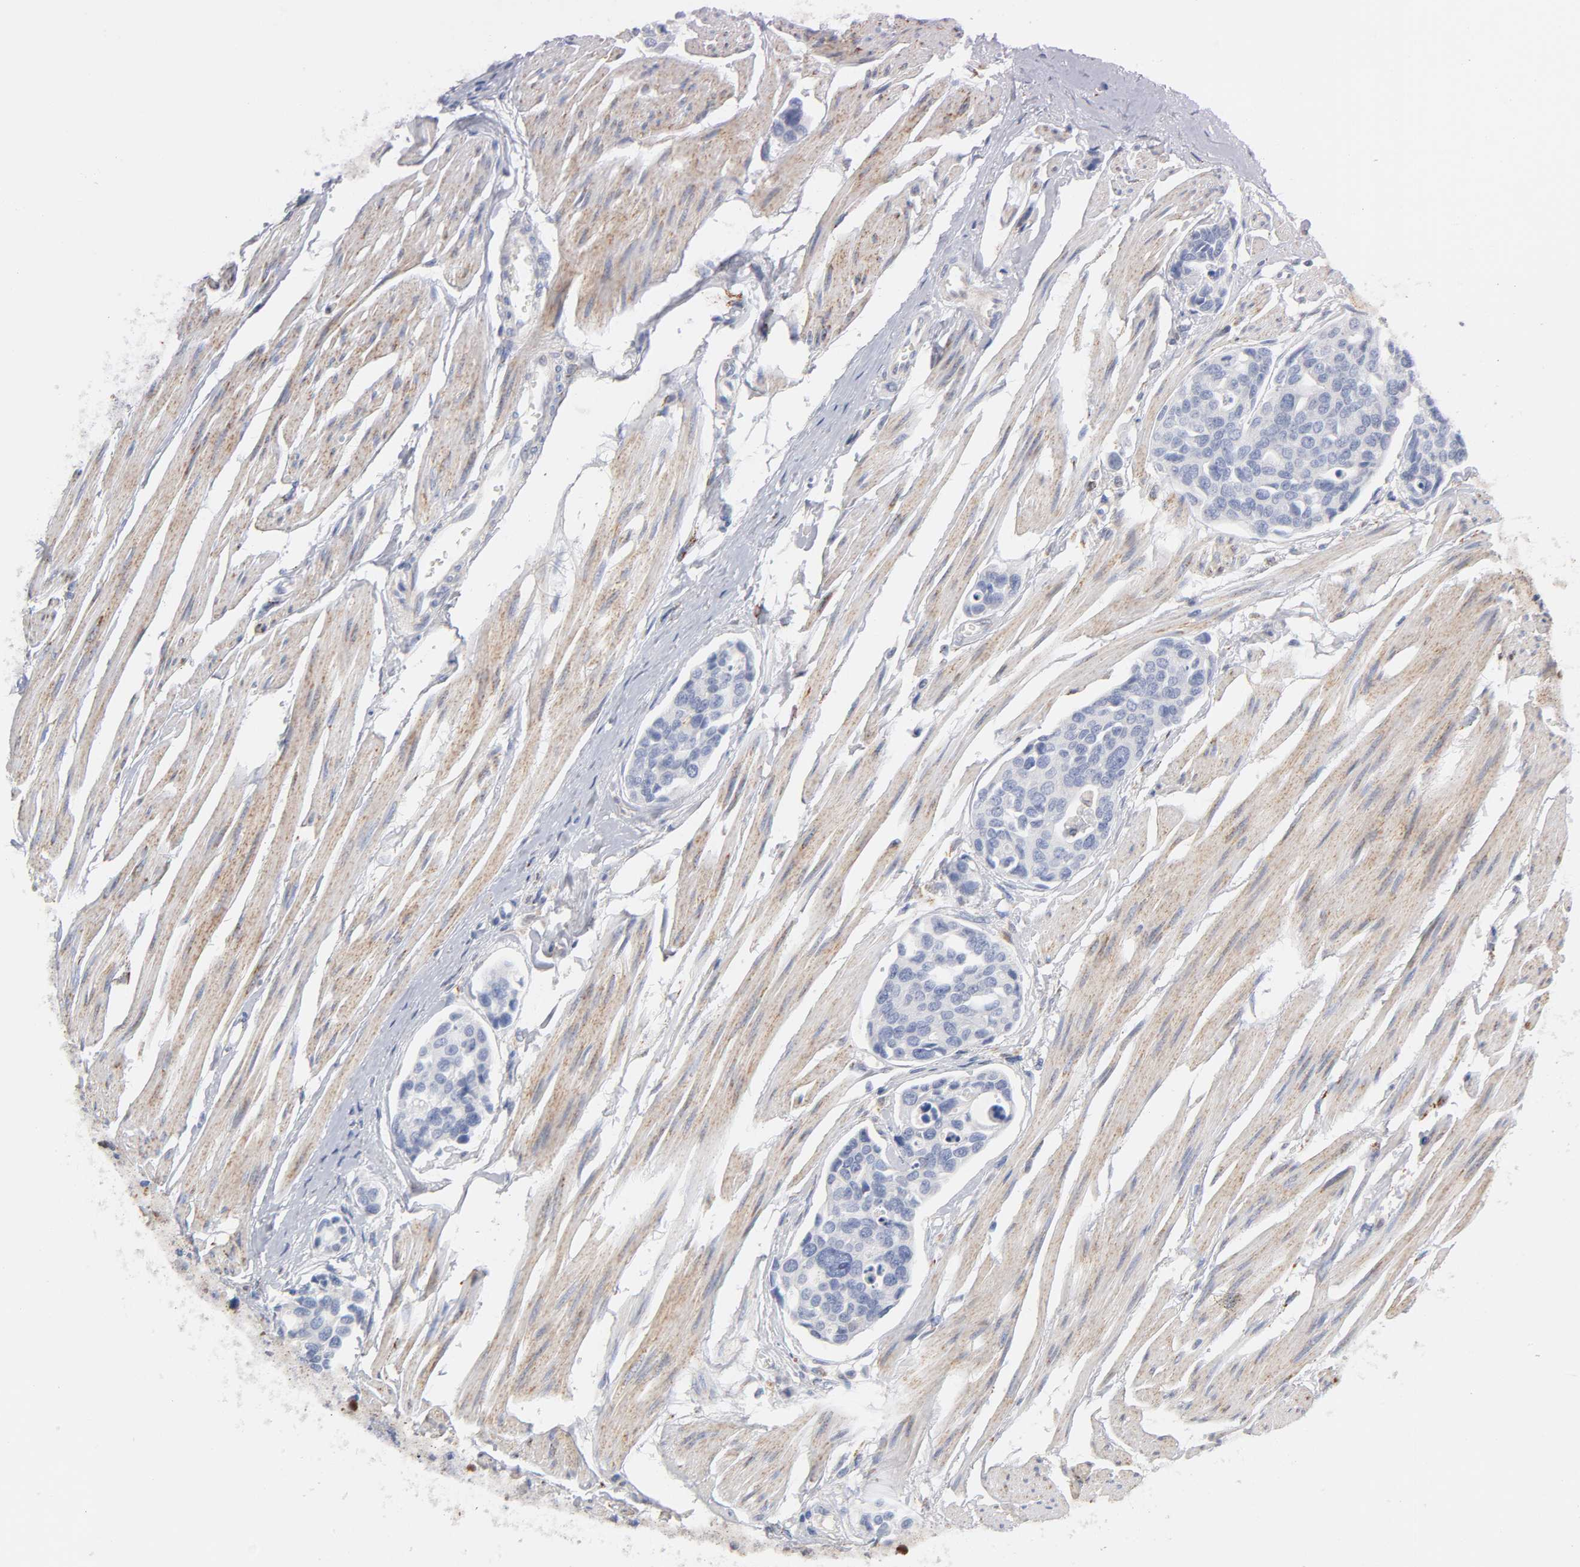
{"staining": {"intensity": "negative", "quantity": "none", "location": "none"}, "tissue": "urothelial cancer", "cell_type": "Tumor cells", "image_type": "cancer", "snomed": [{"axis": "morphology", "description": "Urothelial carcinoma, High grade"}, {"axis": "topography", "description": "Urinary bladder"}], "caption": "High-grade urothelial carcinoma was stained to show a protein in brown. There is no significant staining in tumor cells.", "gene": "ISG15", "patient": {"sex": "male", "age": 78}}